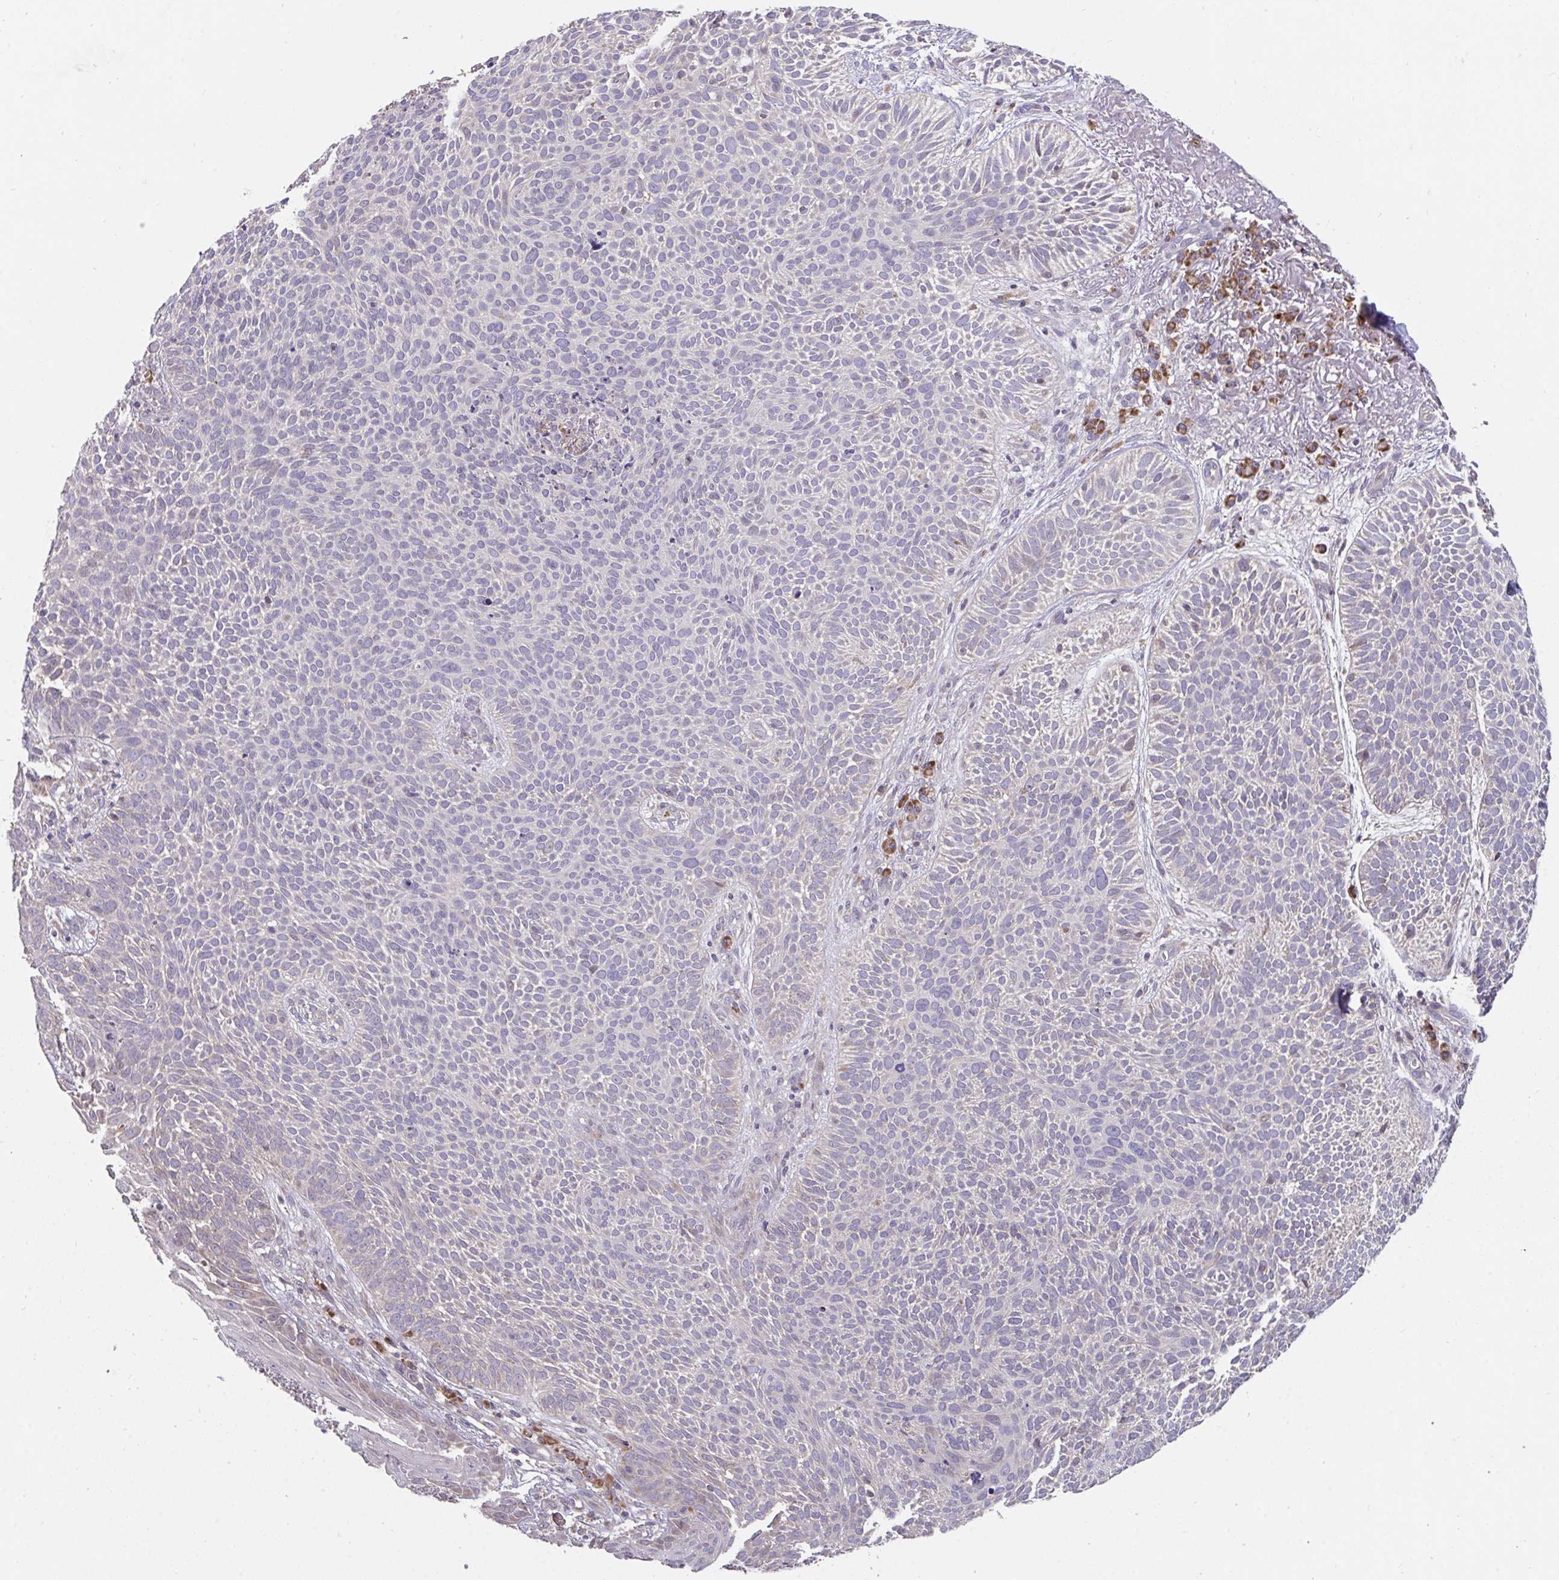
{"staining": {"intensity": "weak", "quantity": "<25%", "location": "cytoplasmic/membranous"}, "tissue": "skin cancer", "cell_type": "Tumor cells", "image_type": "cancer", "snomed": [{"axis": "morphology", "description": "Basal cell carcinoma"}, {"axis": "topography", "description": "Skin"}, {"axis": "topography", "description": "Skin of face"}], "caption": "Immunohistochemistry histopathology image of neoplastic tissue: skin basal cell carcinoma stained with DAB shows no significant protein staining in tumor cells.", "gene": "SUSD4", "patient": {"sex": "female", "age": 82}}